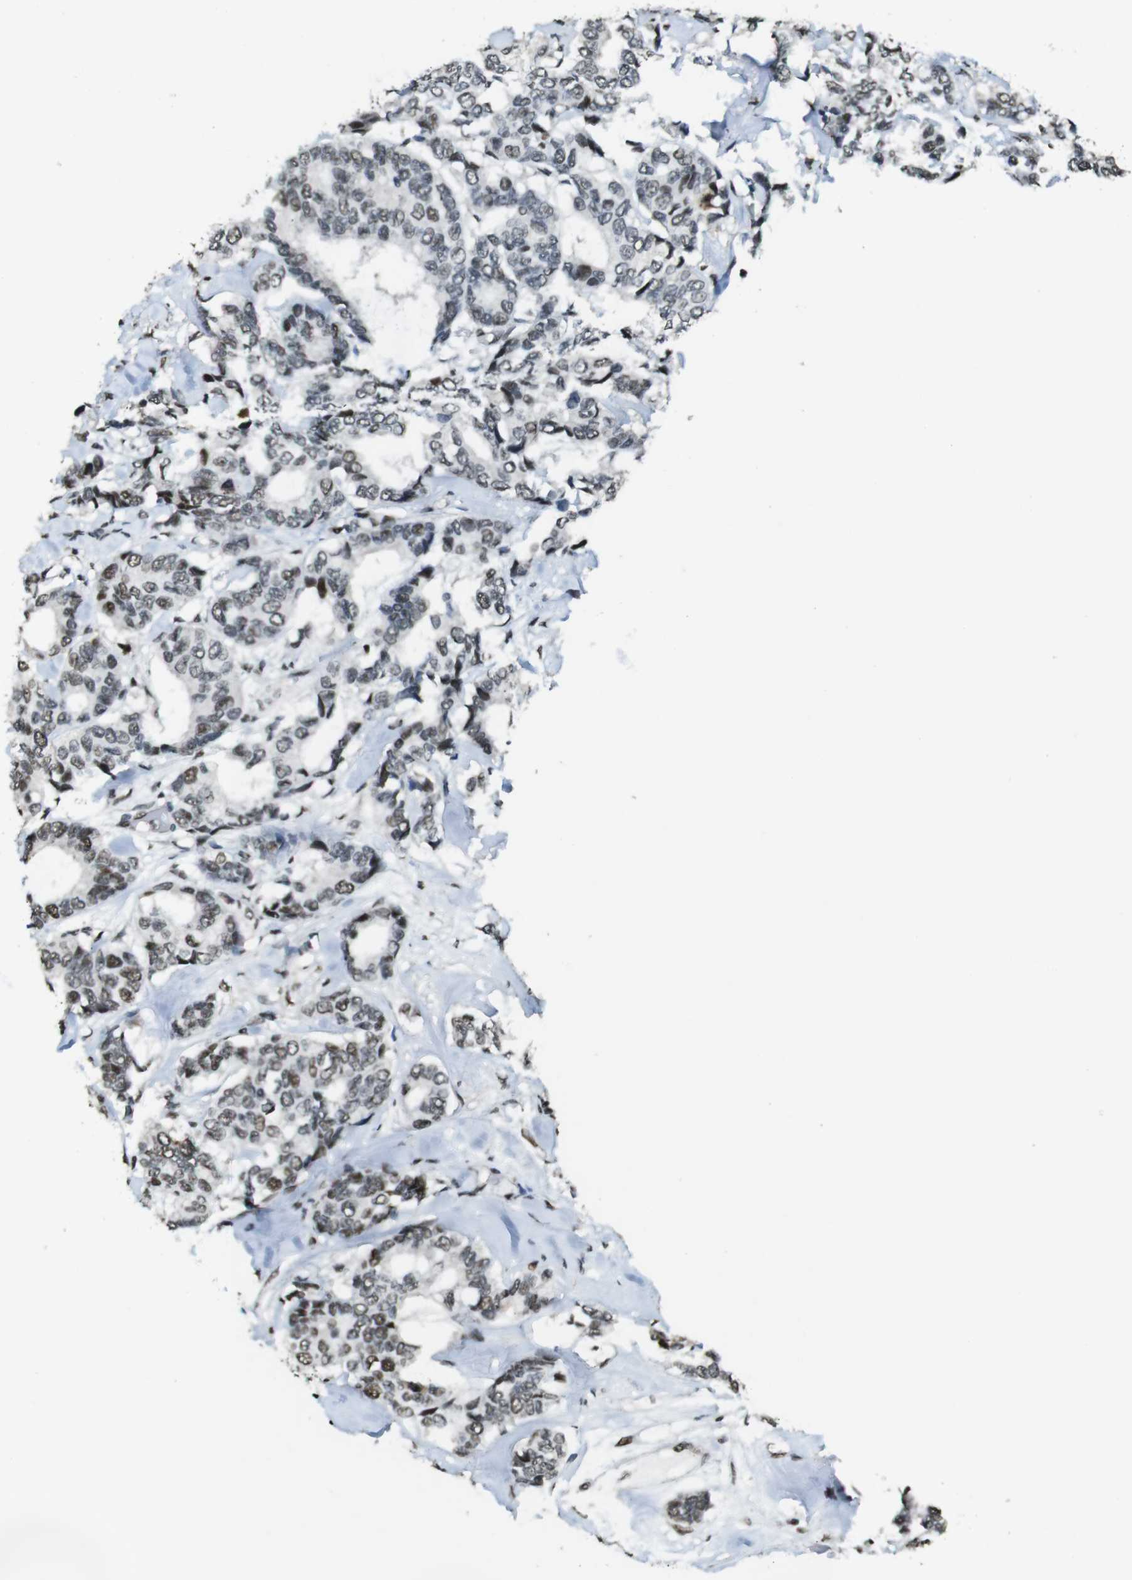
{"staining": {"intensity": "weak", "quantity": ">75%", "location": "nuclear"}, "tissue": "breast cancer", "cell_type": "Tumor cells", "image_type": "cancer", "snomed": [{"axis": "morphology", "description": "Duct carcinoma"}, {"axis": "topography", "description": "Breast"}], "caption": "DAB immunohistochemical staining of human breast intraductal carcinoma exhibits weak nuclear protein expression in about >75% of tumor cells.", "gene": "CSNK2B", "patient": {"sex": "female", "age": 87}}